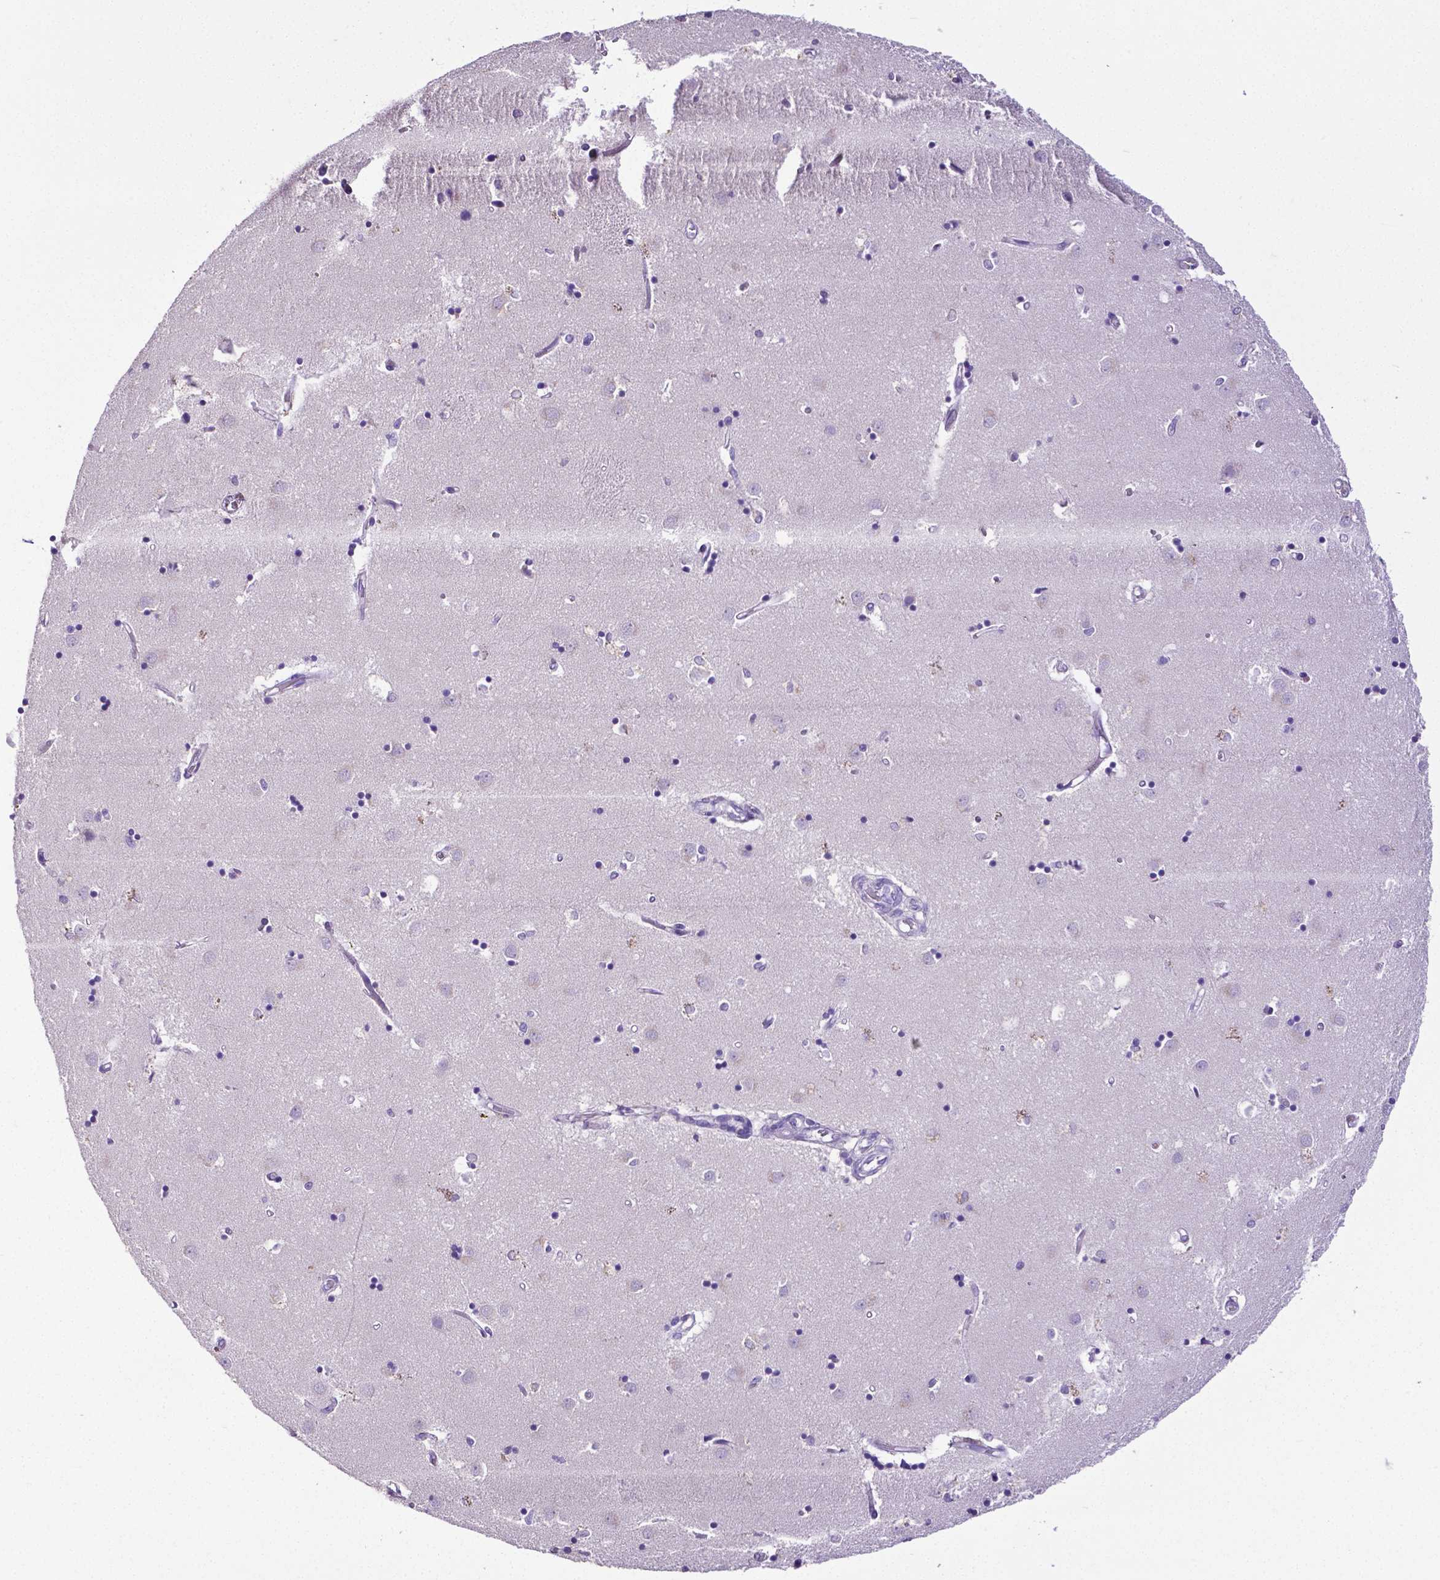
{"staining": {"intensity": "negative", "quantity": "none", "location": "none"}, "tissue": "caudate", "cell_type": "Glial cells", "image_type": "normal", "snomed": [{"axis": "morphology", "description": "Normal tissue, NOS"}, {"axis": "topography", "description": "Lateral ventricle wall"}], "caption": "Protein analysis of normal caudate demonstrates no significant expression in glial cells. (Stains: DAB immunohistochemistry with hematoxylin counter stain, Microscopy: brightfield microscopy at high magnification).", "gene": "MMP9", "patient": {"sex": "male", "age": 54}}